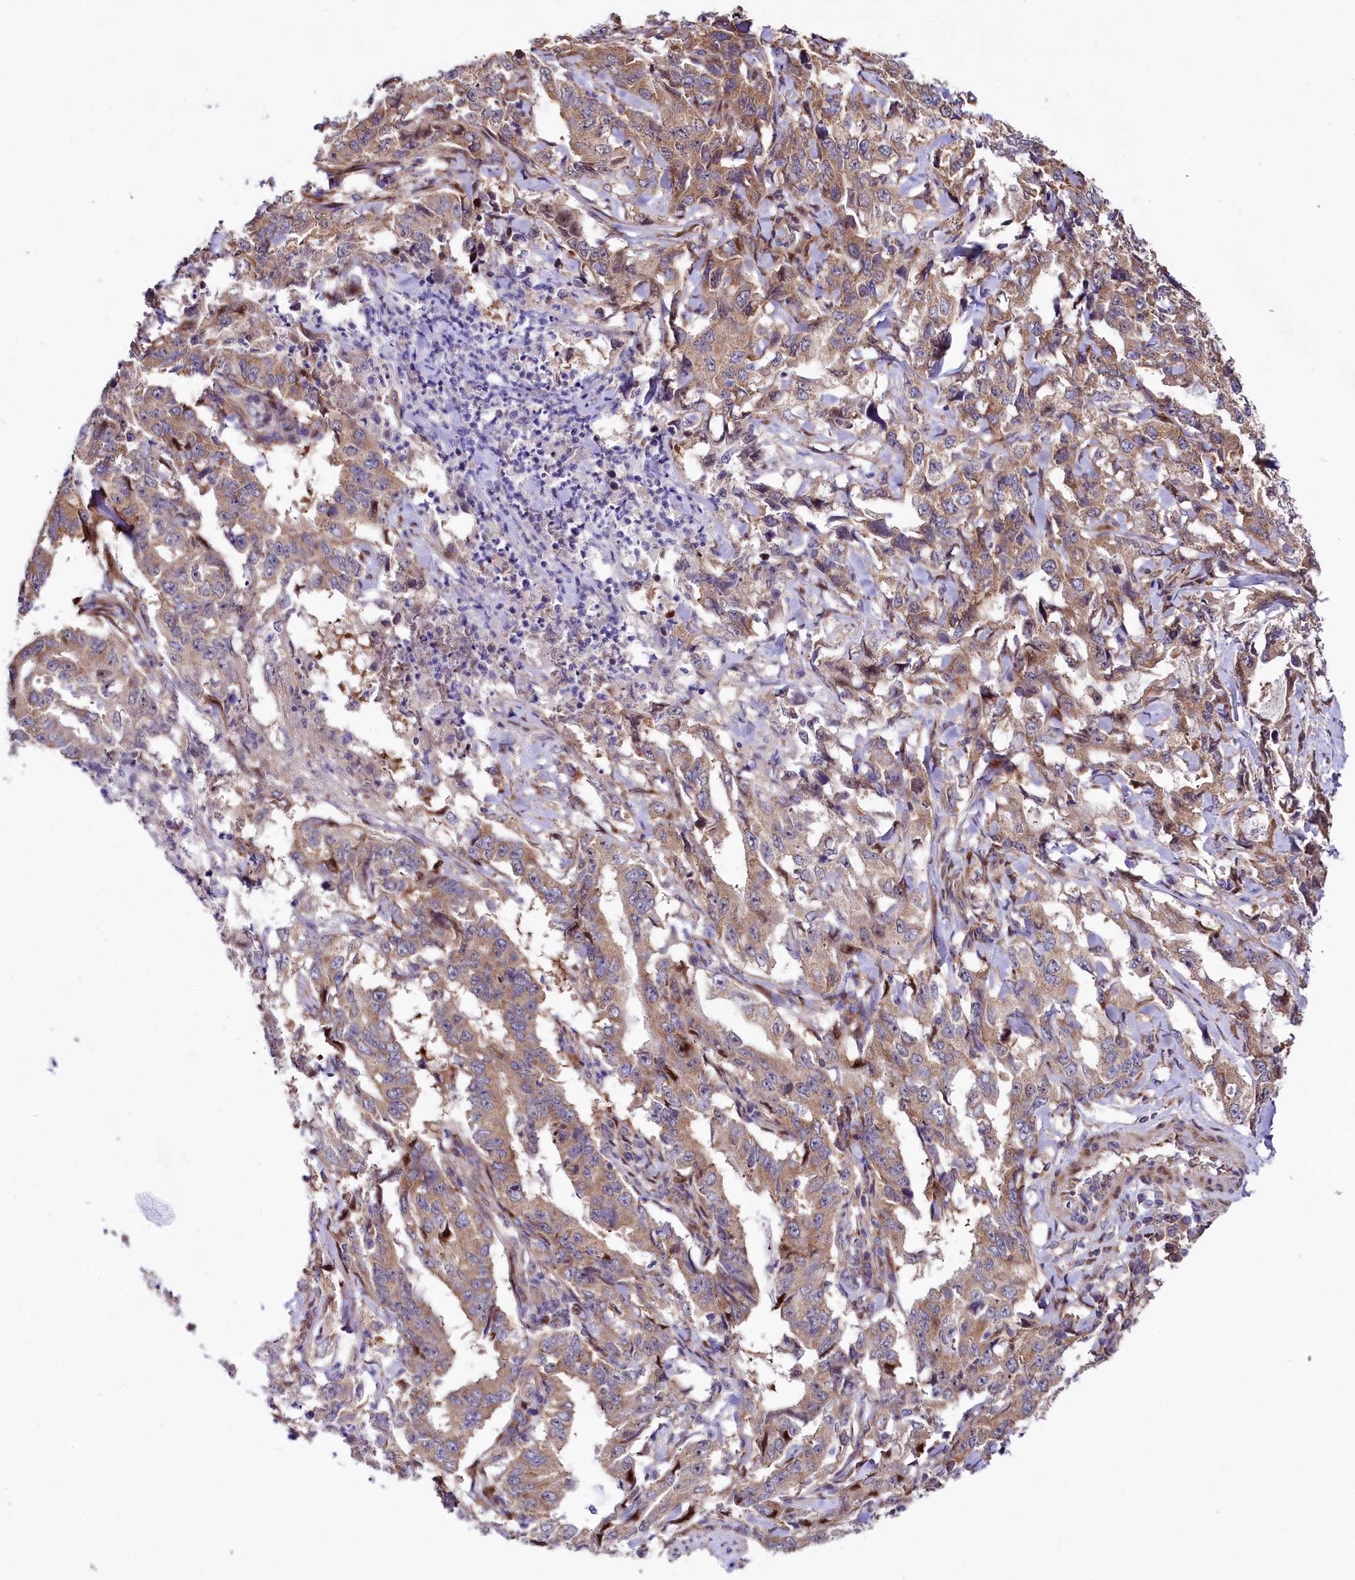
{"staining": {"intensity": "moderate", "quantity": ">75%", "location": "cytoplasmic/membranous"}, "tissue": "lung cancer", "cell_type": "Tumor cells", "image_type": "cancer", "snomed": [{"axis": "morphology", "description": "Adenocarcinoma, NOS"}, {"axis": "topography", "description": "Lung"}], "caption": "Lung adenocarcinoma stained for a protein (brown) shows moderate cytoplasmic/membranous positive staining in about >75% of tumor cells.", "gene": "PDZRN3", "patient": {"sex": "female", "age": 51}}